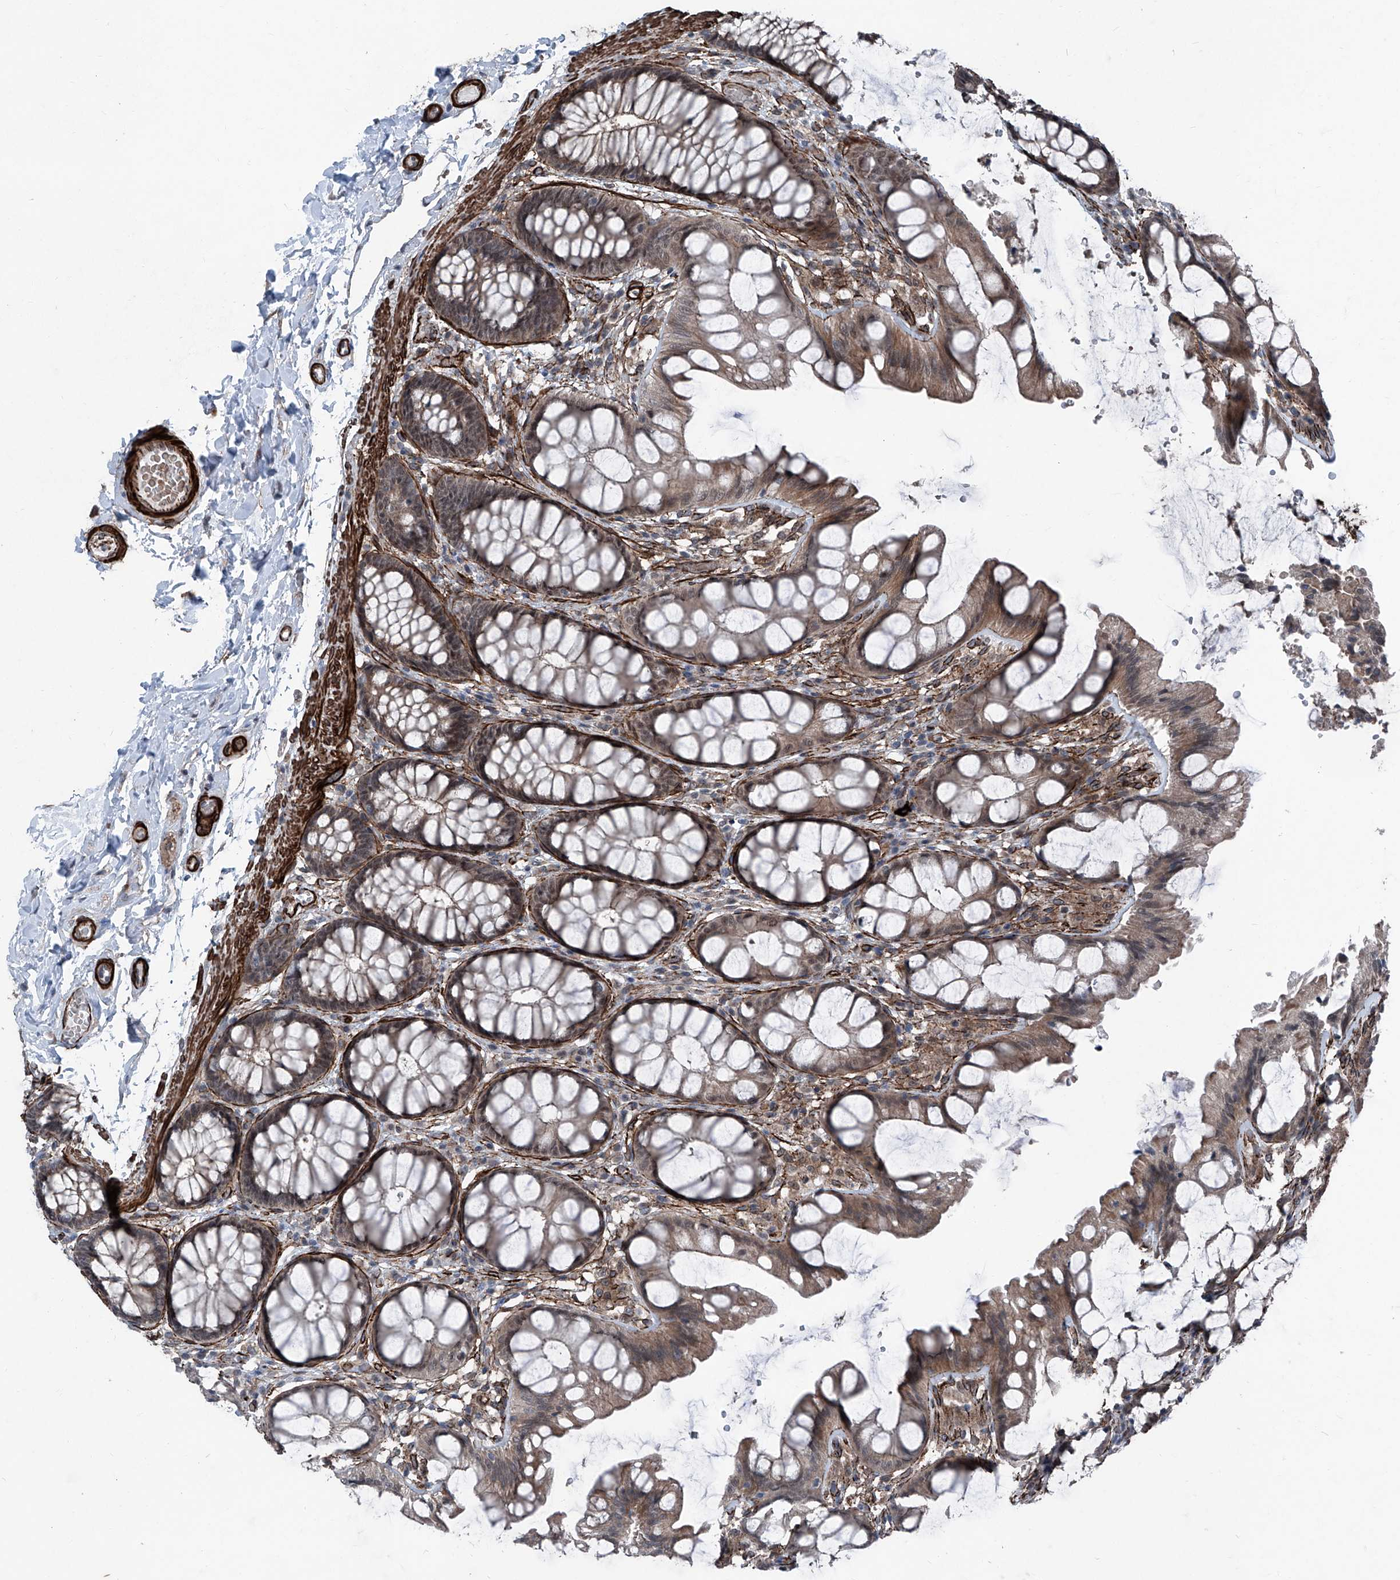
{"staining": {"intensity": "strong", "quantity": ">75%", "location": "cytoplasmic/membranous"}, "tissue": "colon", "cell_type": "Endothelial cells", "image_type": "normal", "snomed": [{"axis": "morphology", "description": "Normal tissue, NOS"}, {"axis": "topography", "description": "Colon"}], "caption": "Immunohistochemistry photomicrograph of benign colon stained for a protein (brown), which demonstrates high levels of strong cytoplasmic/membranous positivity in about >75% of endothelial cells.", "gene": "COA7", "patient": {"sex": "male", "age": 47}}